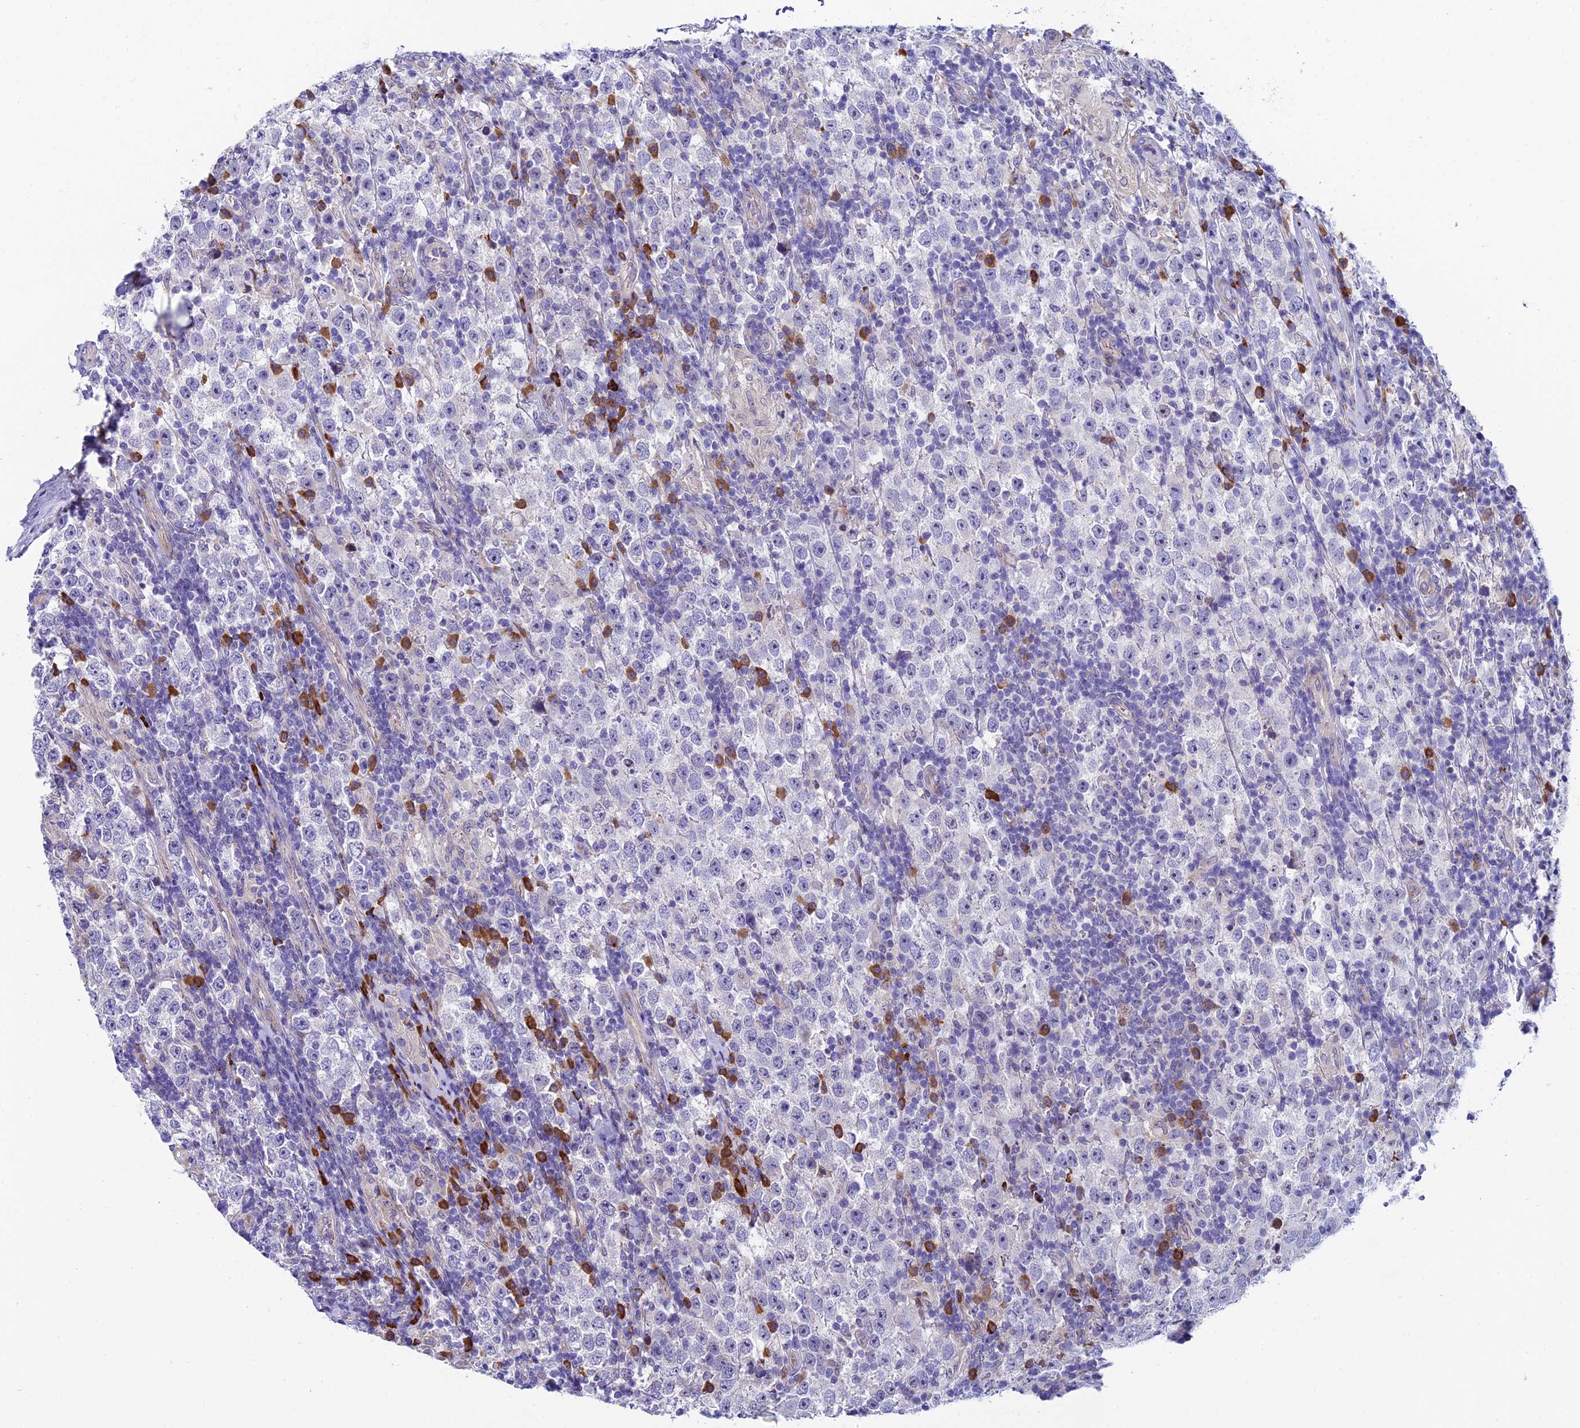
{"staining": {"intensity": "negative", "quantity": "none", "location": "none"}, "tissue": "testis cancer", "cell_type": "Tumor cells", "image_type": "cancer", "snomed": [{"axis": "morphology", "description": "Normal tissue, NOS"}, {"axis": "morphology", "description": "Urothelial carcinoma, High grade"}, {"axis": "morphology", "description": "Seminoma, NOS"}, {"axis": "morphology", "description": "Carcinoma, Embryonal, NOS"}, {"axis": "topography", "description": "Urinary bladder"}, {"axis": "topography", "description": "Testis"}], "caption": "Tumor cells show no significant protein positivity in testis cancer.", "gene": "MACIR", "patient": {"sex": "male", "age": 41}}